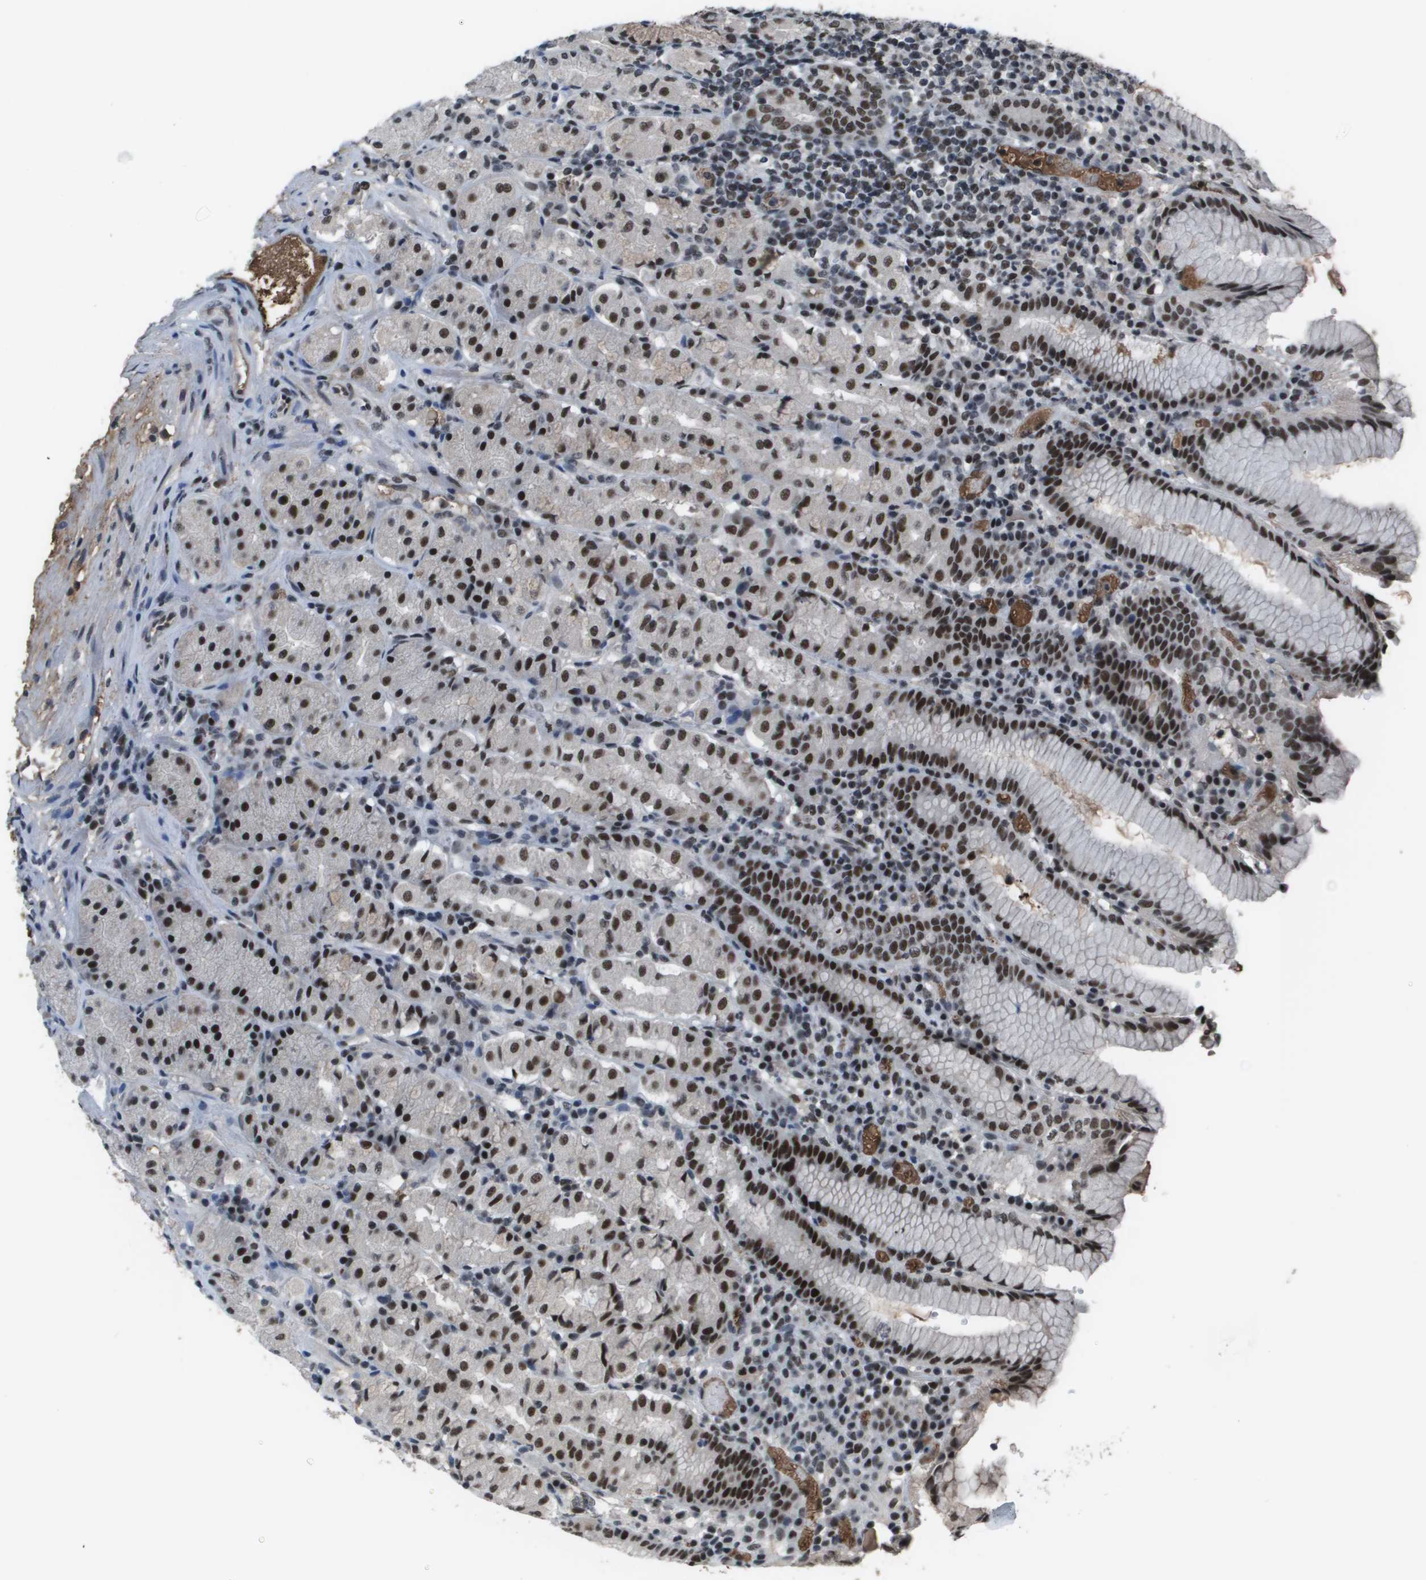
{"staining": {"intensity": "strong", "quantity": ">75%", "location": "nuclear"}, "tissue": "stomach", "cell_type": "Glandular cells", "image_type": "normal", "snomed": [{"axis": "morphology", "description": "Normal tissue, NOS"}, {"axis": "topography", "description": "Stomach"}, {"axis": "topography", "description": "Stomach, lower"}], "caption": "A high amount of strong nuclear staining is seen in about >75% of glandular cells in unremarkable stomach.", "gene": "THRAP3", "patient": {"sex": "female", "age": 56}}